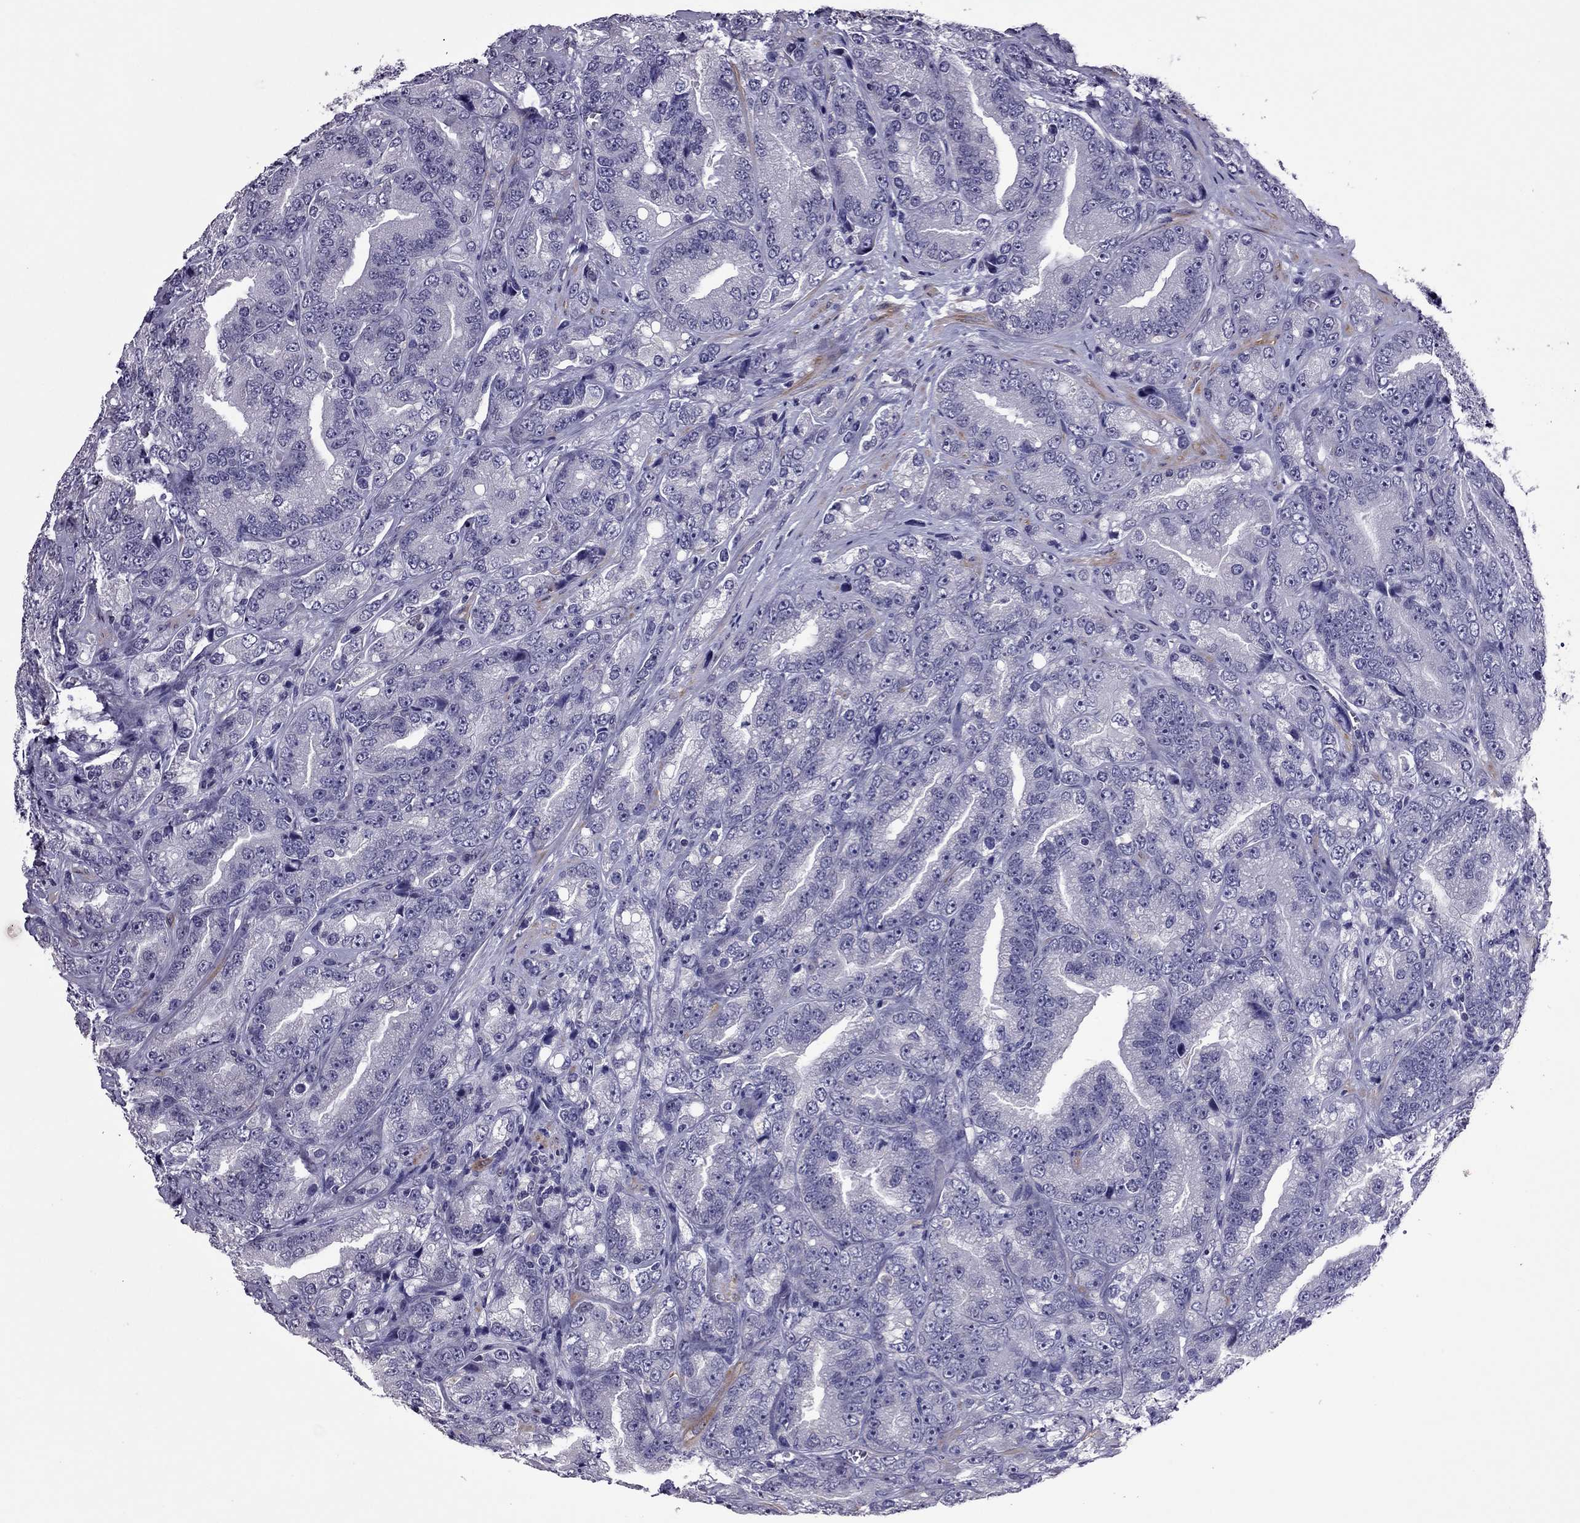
{"staining": {"intensity": "negative", "quantity": "none", "location": "none"}, "tissue": "prostate cancer", "cell_type": "Tumor cells", "image_type": "cancer", "snomed": [{"axis": "morphology", "description": "Adenocarcinoma, NOS"}, {"axis": "topography", "description": "Prostate"}], "caption": "DAB (3,3'-diaminobenzidine) immunohistochemical staining of adenocarcinoma (prostate) shows no significant positivity in tumor cells.", "gene": "SLC16A8", "patient": {"sex": "male", "age": 63}}